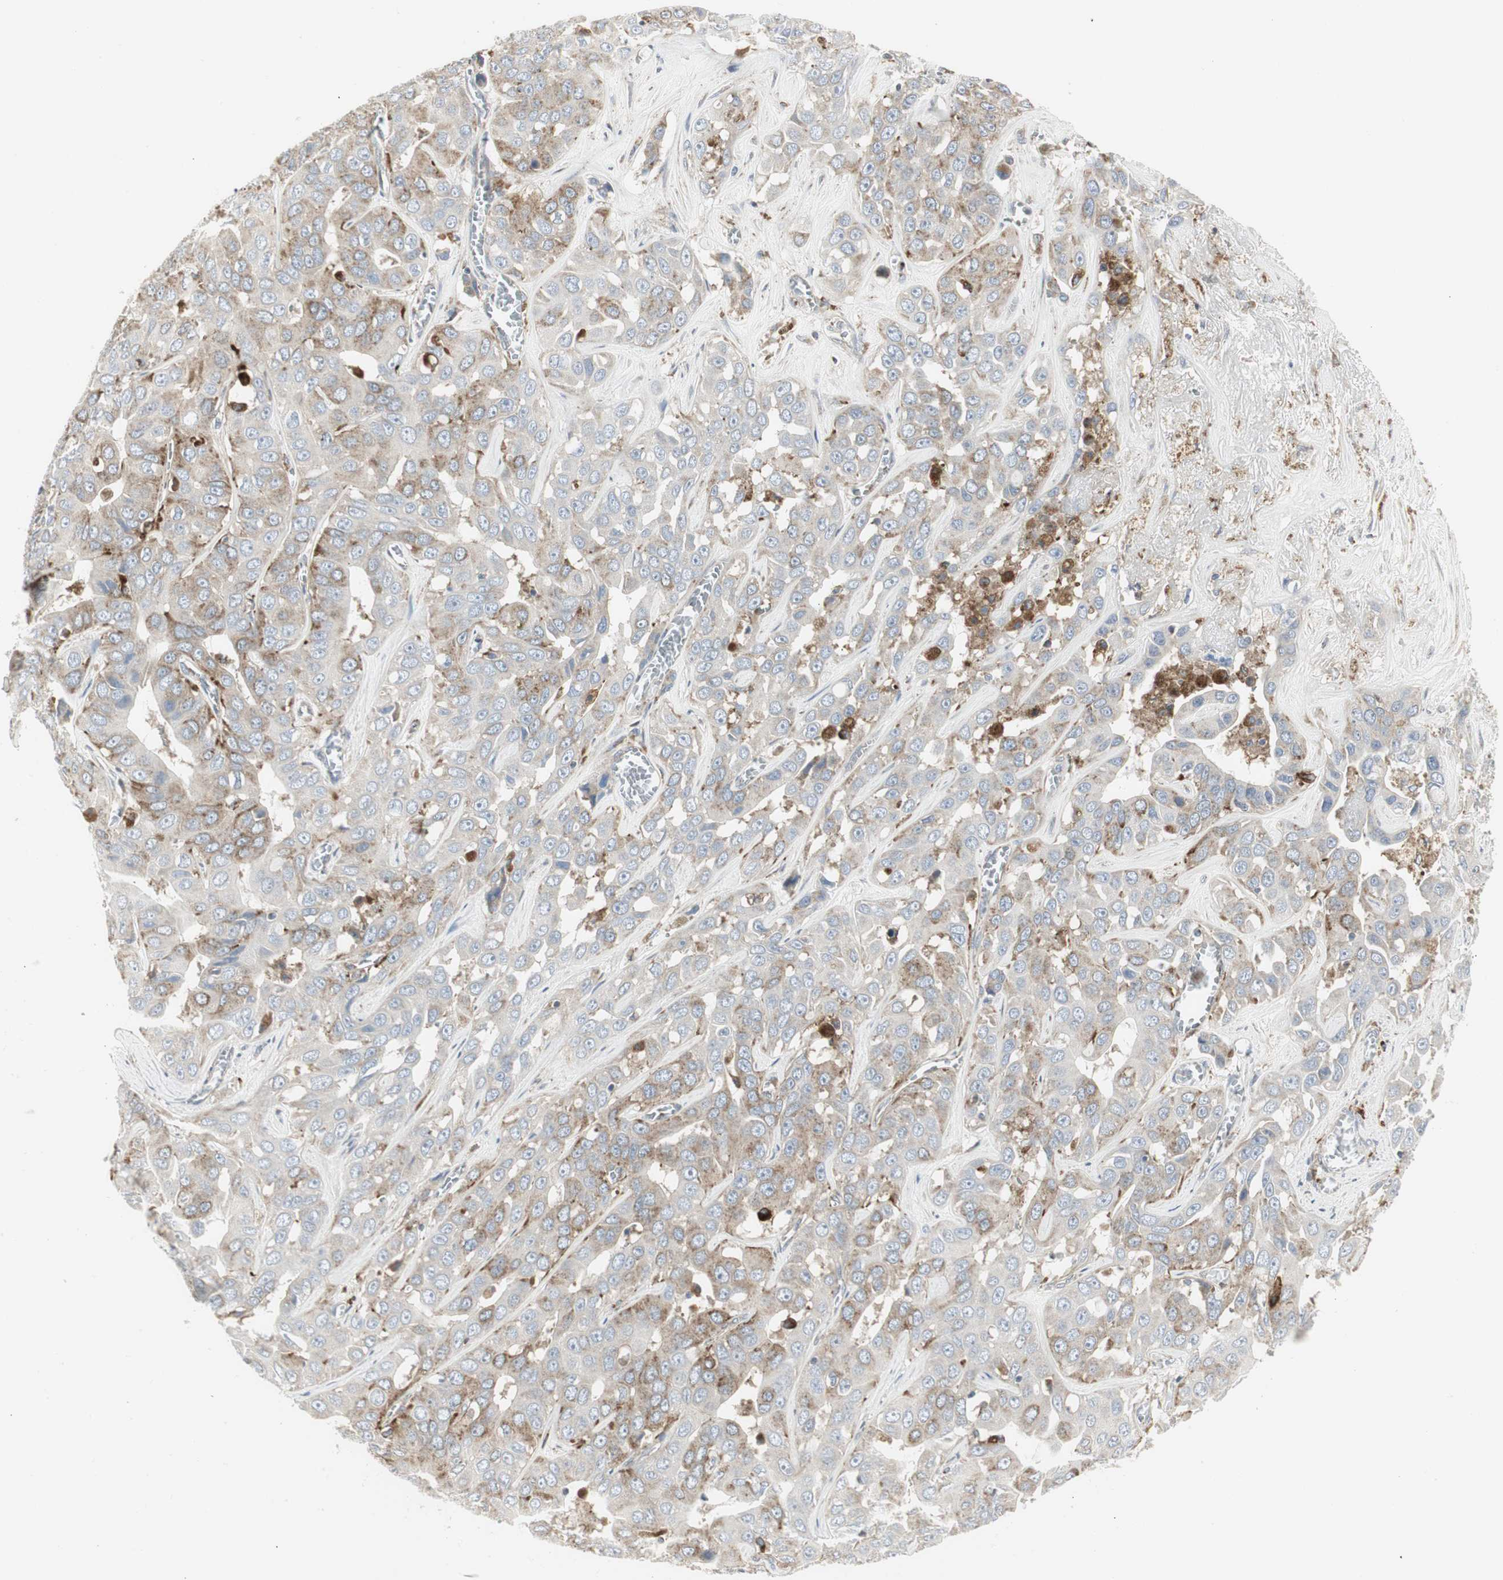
{"staining": {"intensity": "moderate", "quantity": "<25%", "location": "cytoplasmic/membranous"}, "tissue": "liver cancer", "cell_type": "Tumor cells", "image_type": "cancer", "snomed": [{"axis": "morphology", "description": "Cholangiocarcinoma"}, {"axis": "topography", "description": "Liver"}], "caption": "High-magnification brightfield microscopy of liver cancer stained with DAB (3,3'-diaminobenzidine) (brown) and counterstained with hematoxylin (blue). tumor cells exhibit moderate cytoplasmic/membranous staining is seen in approximately<25% of cells.", "gene": "ATP6V1B2", "patient": {"sex": "female", "age": 52}}